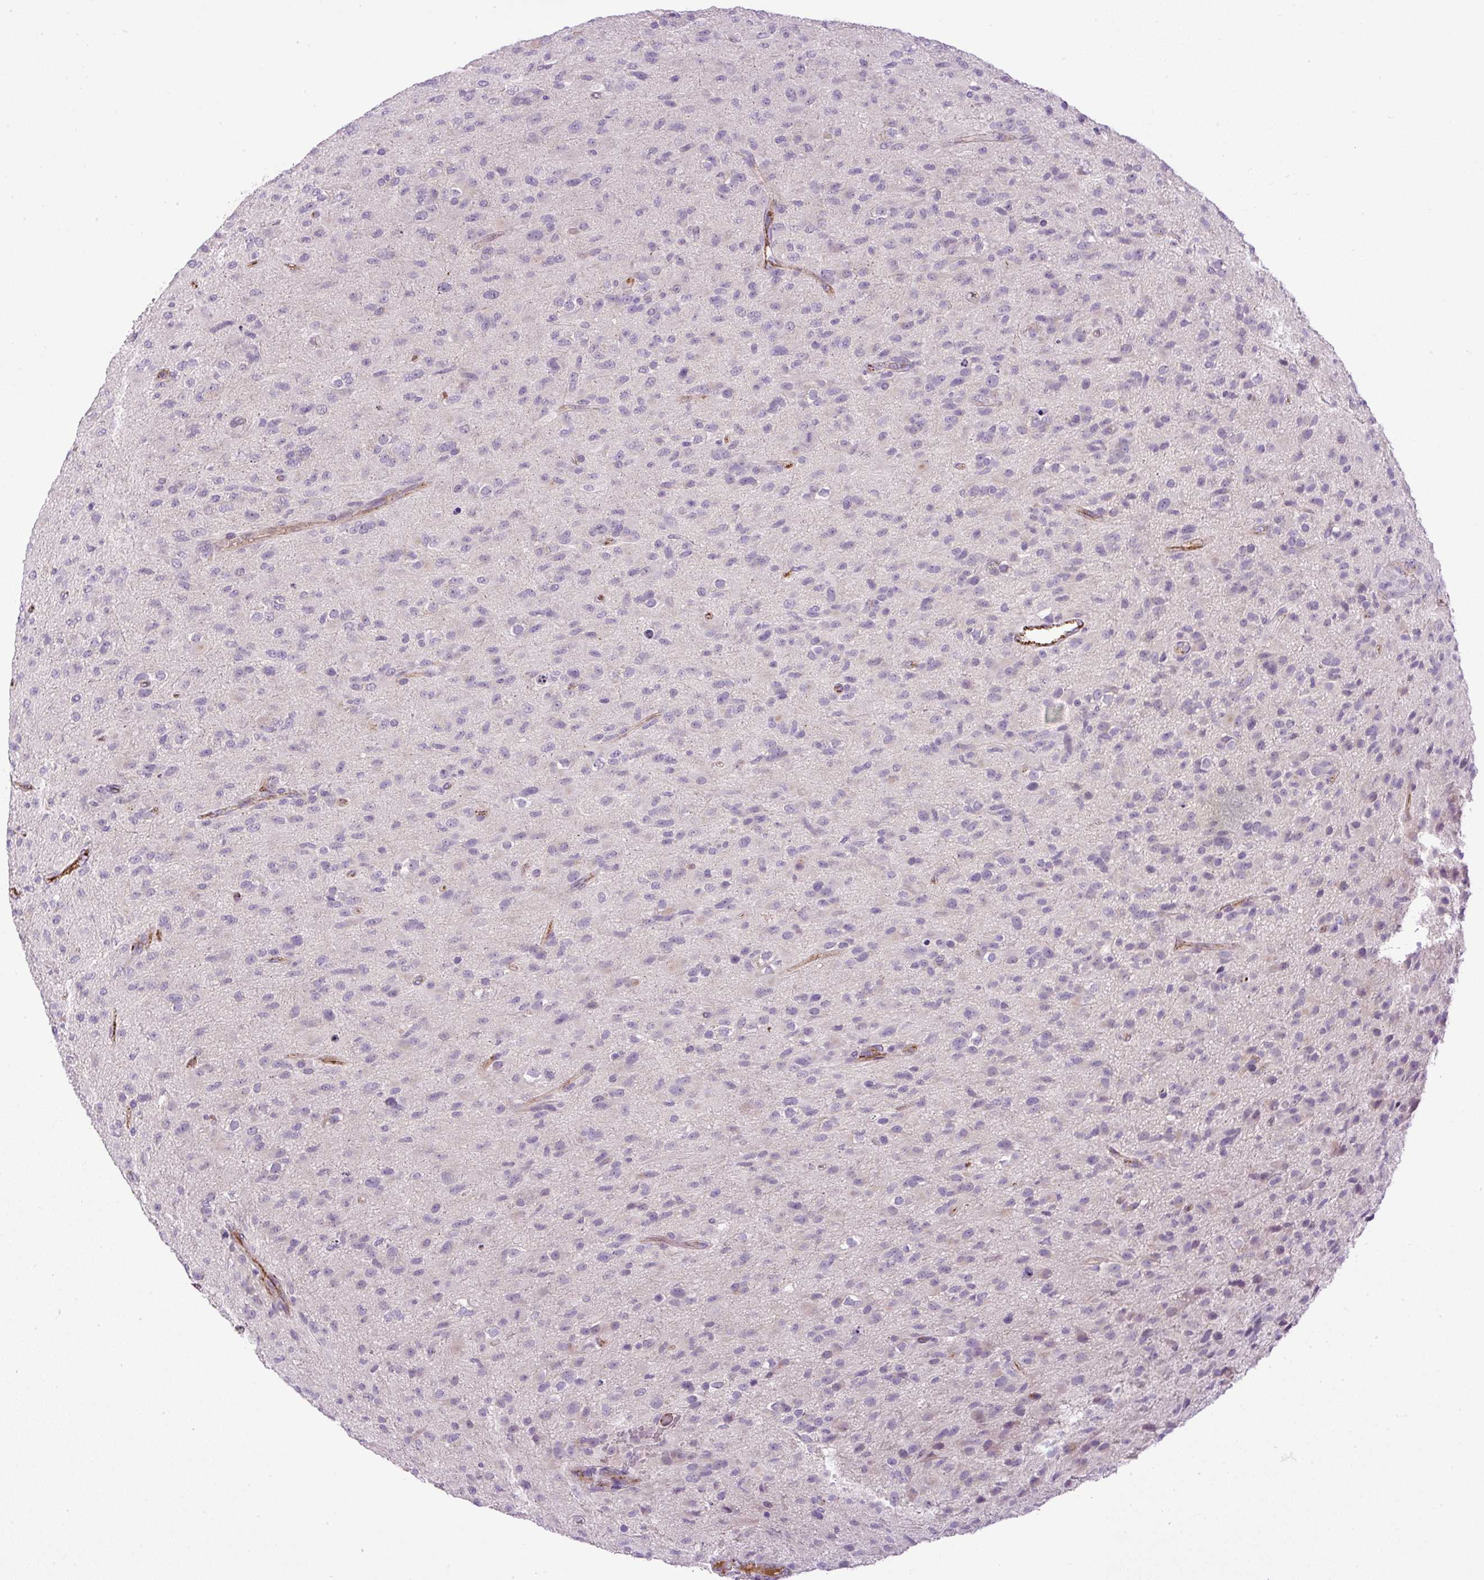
{"staining": {"intensity": "negative", "quantity": "none", "location": "none"}, "tissue": "glioma", "cell_type": "Tumor cells", "image_type": "cancer", "snomed": [{"axis": "morphology", "description": "Glioma, malignant, Low grade"}, {"axis": "topography", "description": "Brain"}], "caption": "Tumor cells are negative for brown protein staining in glioma. (Brightfield microscopy of DAB IHC at high magnification).", "gene": "LEFTY2", "patient": {"sex": "male", "age": 65}}